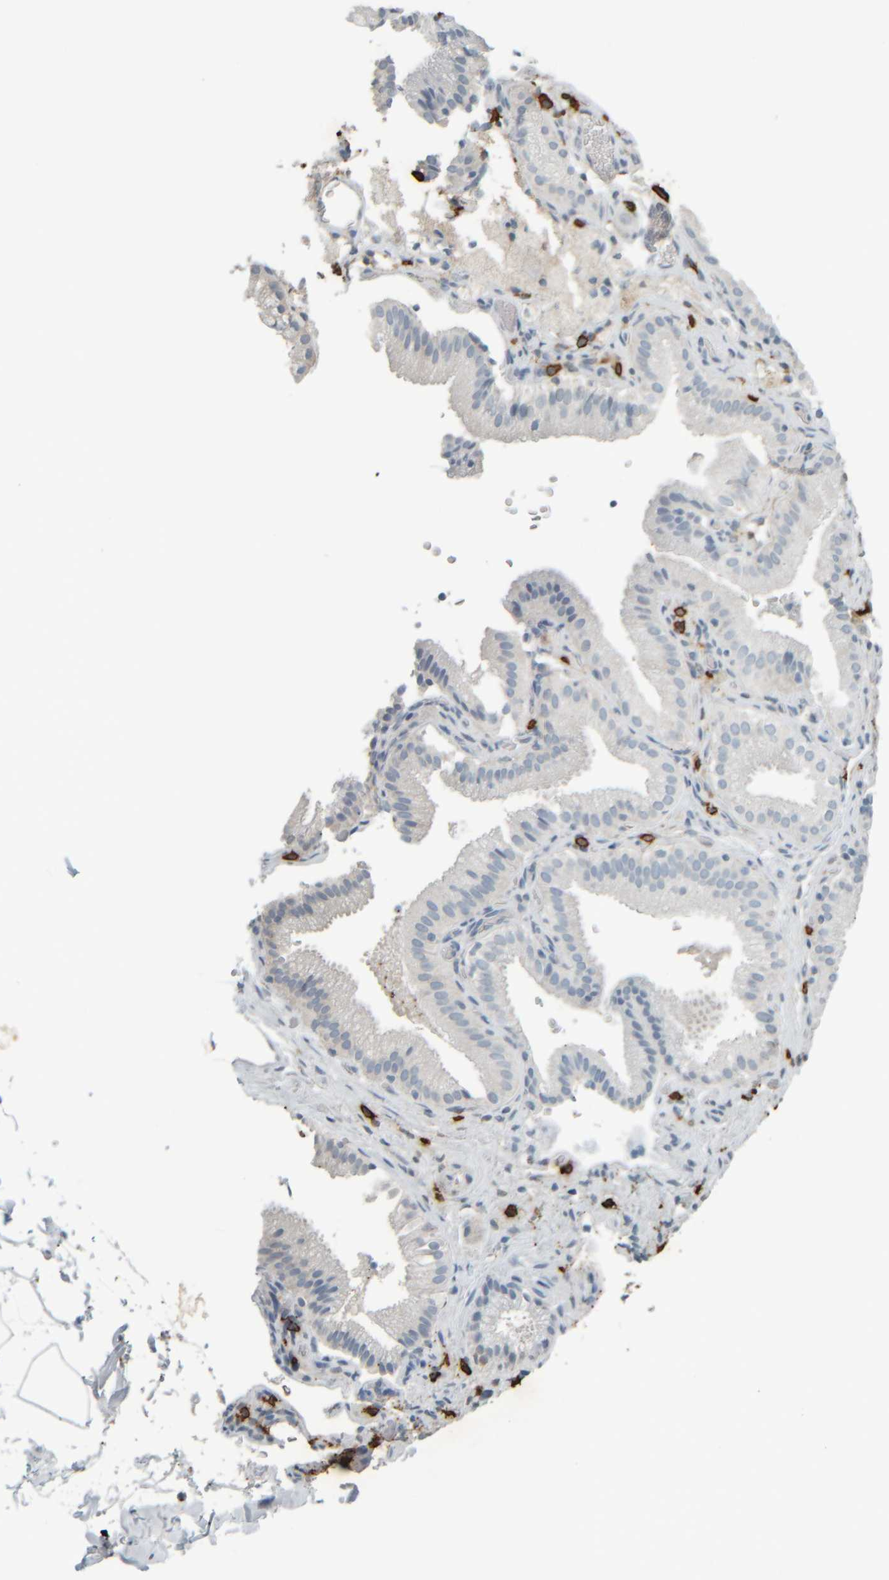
{"staining": {"intensity": "negative", "quantity": "none", "location": "none"}, "tissue": "gallbladder", "cell_type": "Glandular cells", "image_type": "normal", "snomed": [{"axis": "morphology", "description": "Normal tissue, NOS"}, {"axis": "topography", "description": "Gallbladder"}], "caption": "The immunohistochemistry (IHC) photomicrograph has no significant positivity in glandular cells of gallbladder. The staining was performed using DAB (3,3'-diaminobenzidine) to visualize the protein expression in brown, while the nuclei were stained in blue with hematoxylin (Magnification: 20x).", "gene": "TPSAB1", "patient": {"sex": "male", "age": 54}}